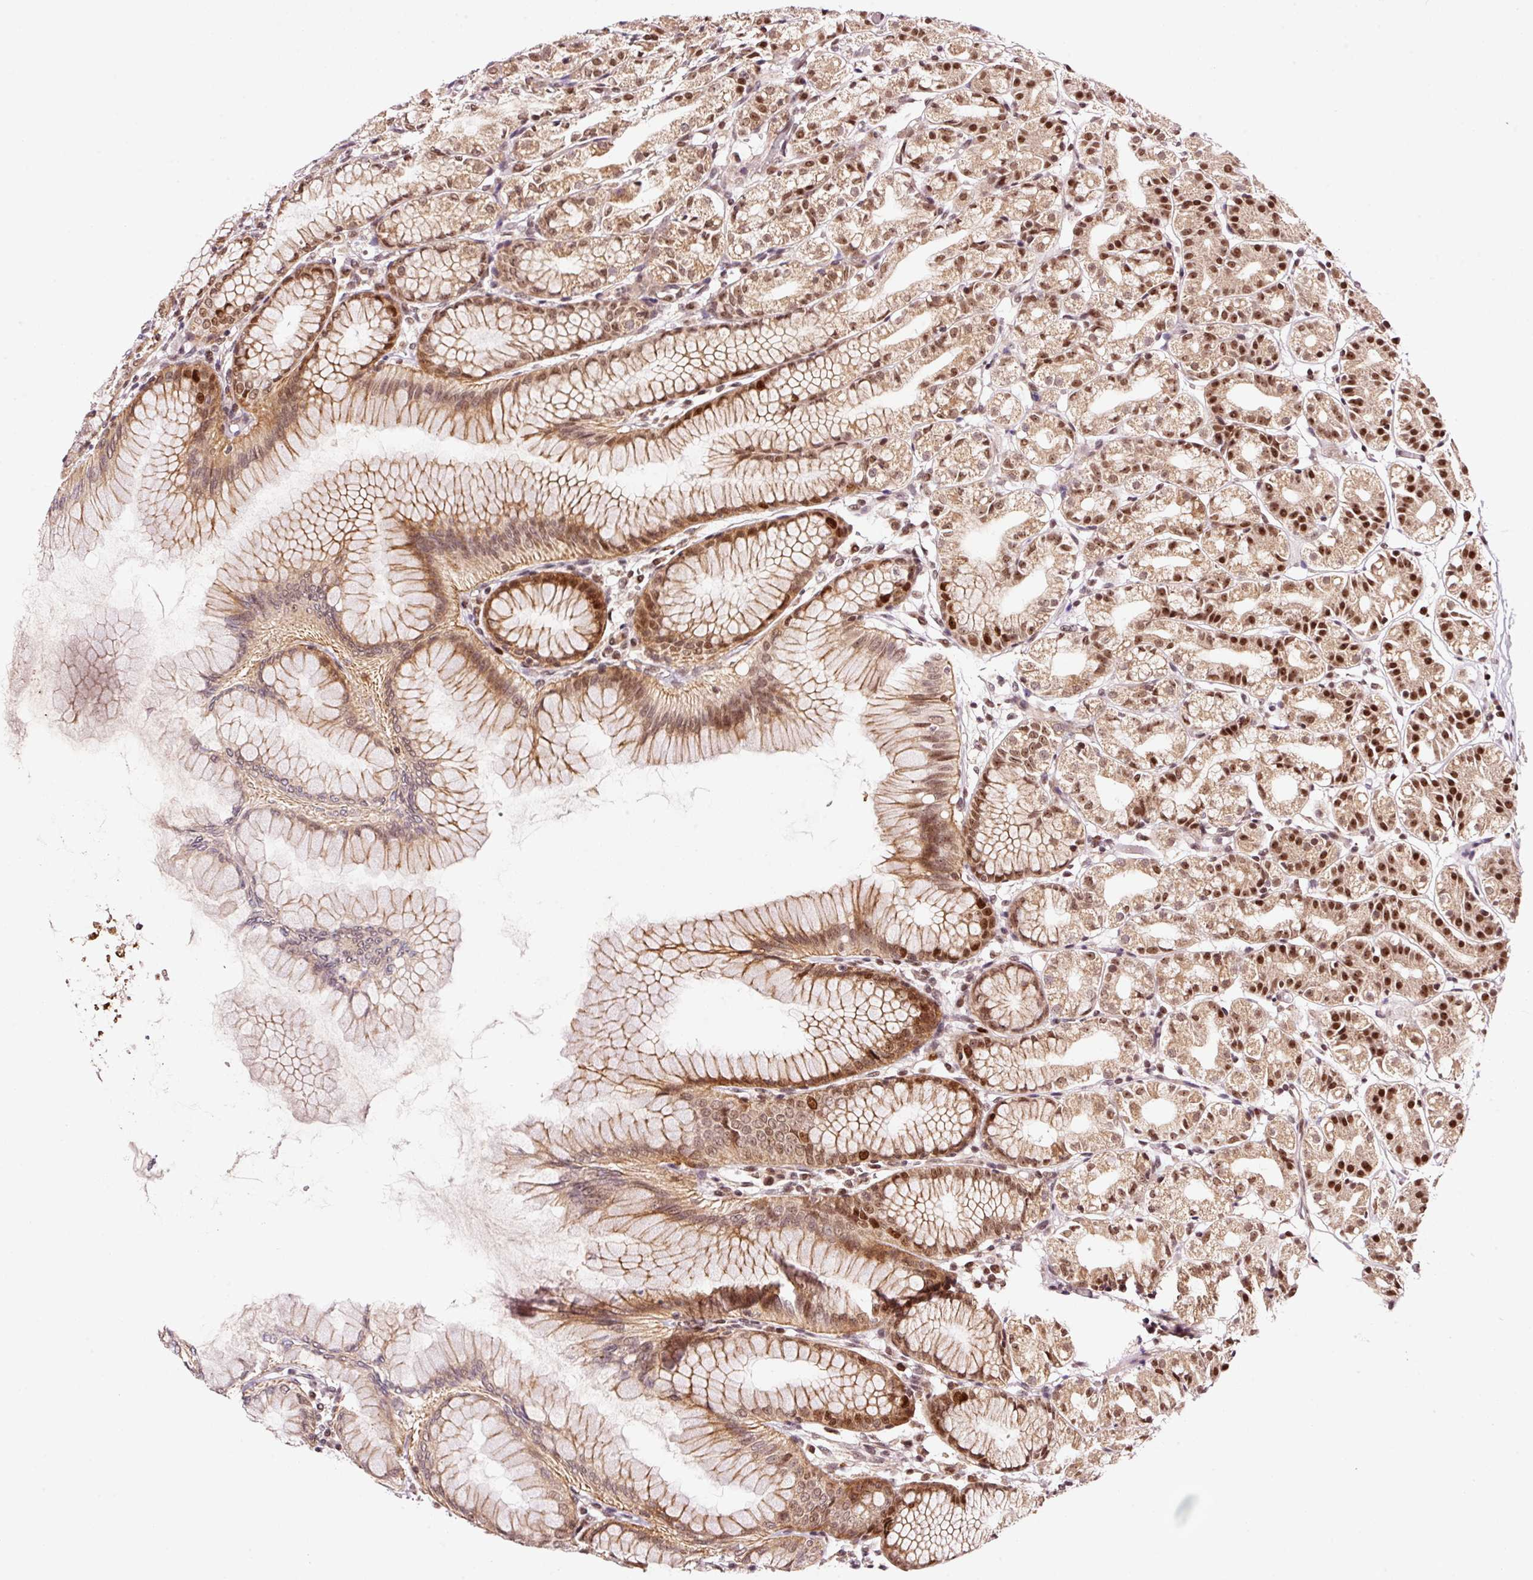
{"staining": {"intensity": "moderate", "quantity": ">75%", "location": "cytoplasmic/membranous,nuclear"}, "tissue": "stomach", "cell_type": "Glandular cells", "image_type": "normal", "snomed": [{"axis": "morphology", "description": "Normal tissue, NOS"}, {"axis": "topography", "description": "Stomach"}], "caption": "Glandular cells show moderate cytoplasmic/membranous,nuclear staining in about >75% of cells in normal stomach.", "gene": "RFC4", "patient": {"sex": "female", "age": 57}}